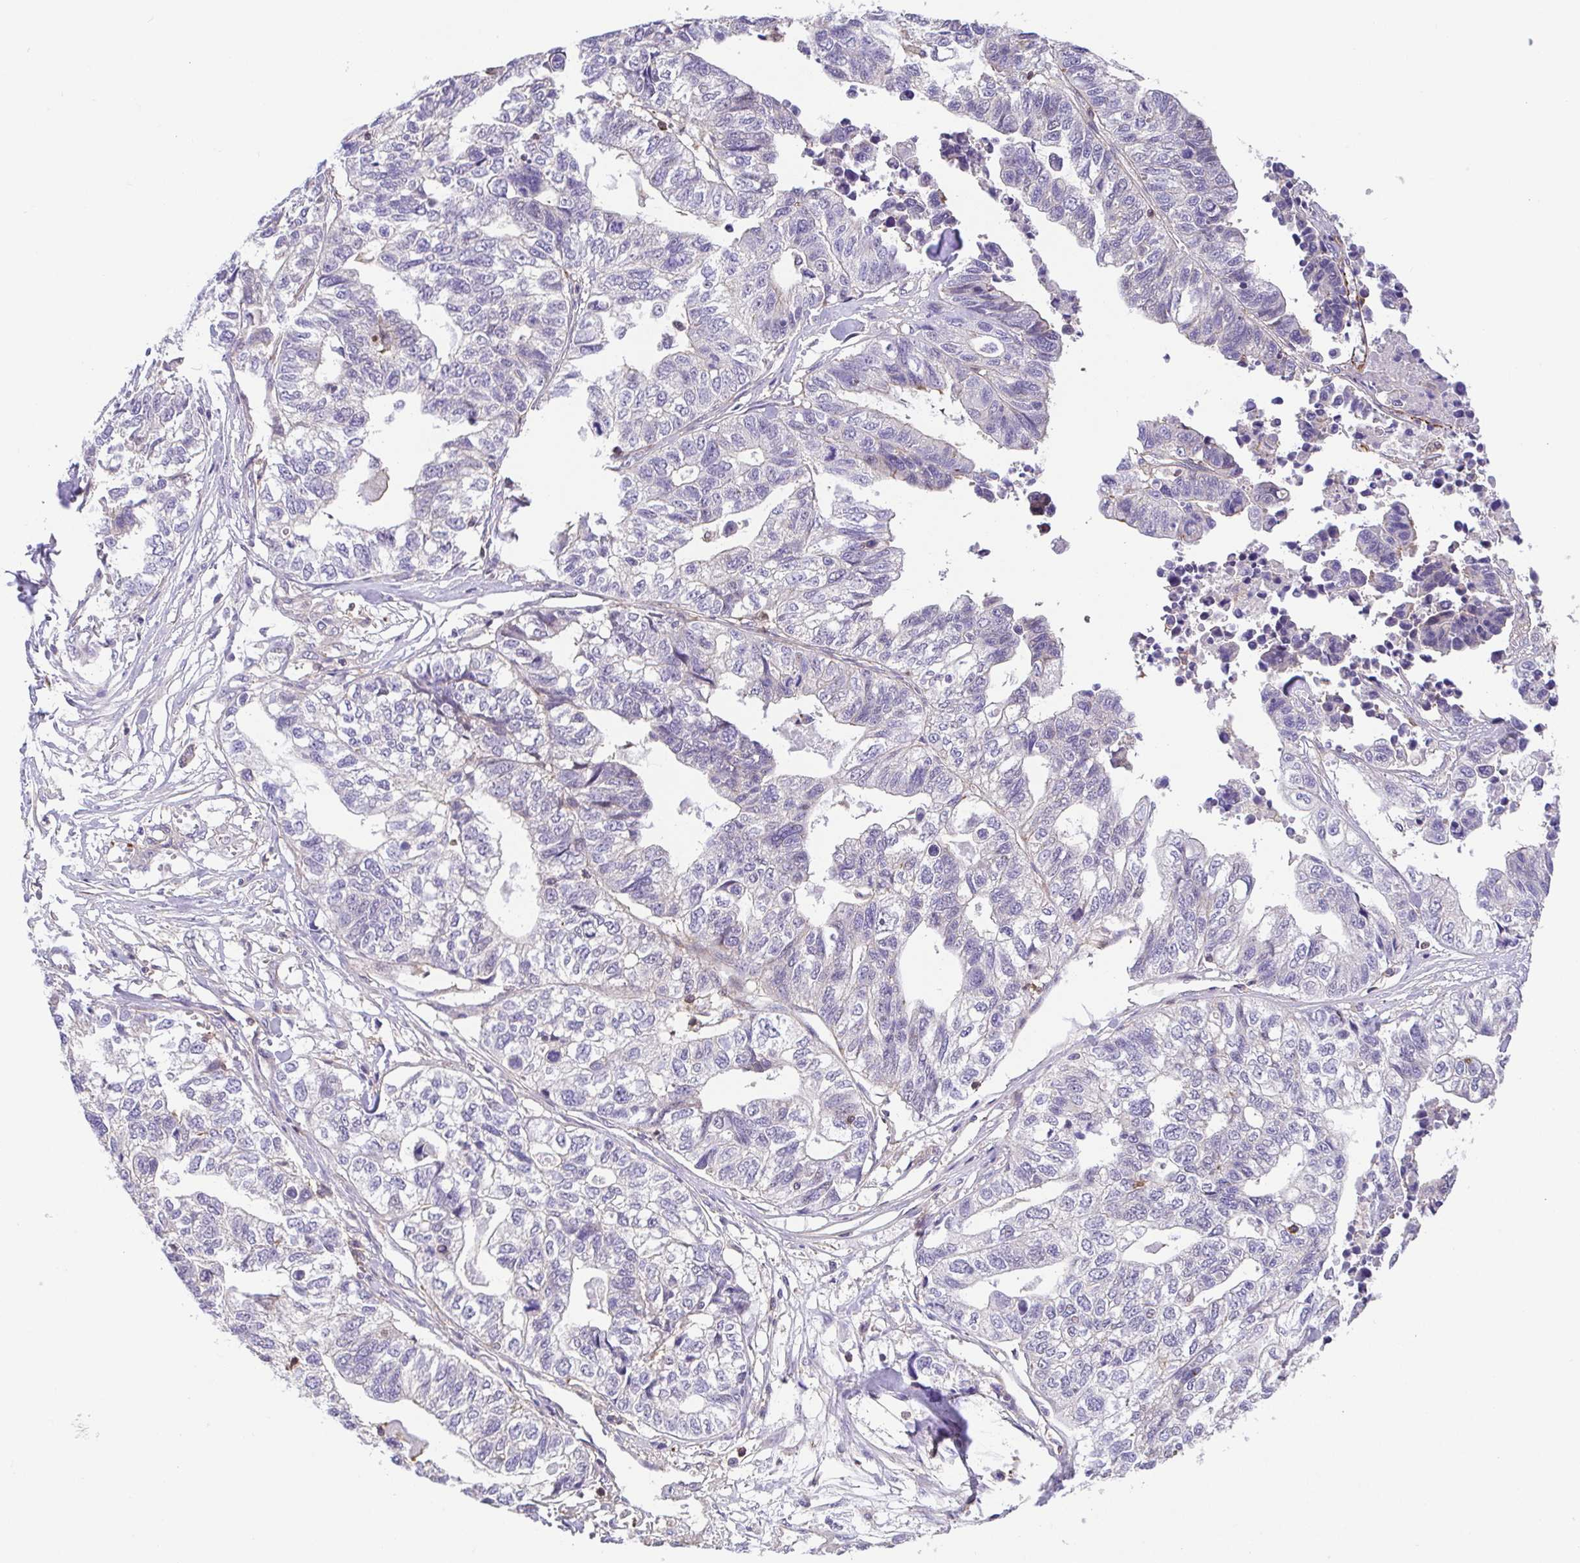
{"staining": {"intensity": "negative", "quantity": "none", "location": "none"}, "tissue": "stomach cancer", "cell_type": "Tumor cells", "image_type": "cancer", "snomed": [{"axis": "morphology", "description": "Adenocarcinoma, NOS"}, {"axis": "topography", "description": "Stomach, upper"}], "caption": "There is no significant staining in tumor cells of stomach cancer (adenocarcinoma).", "gene": "PRR14L", "patient": {"sex": "female", "age": 67}}